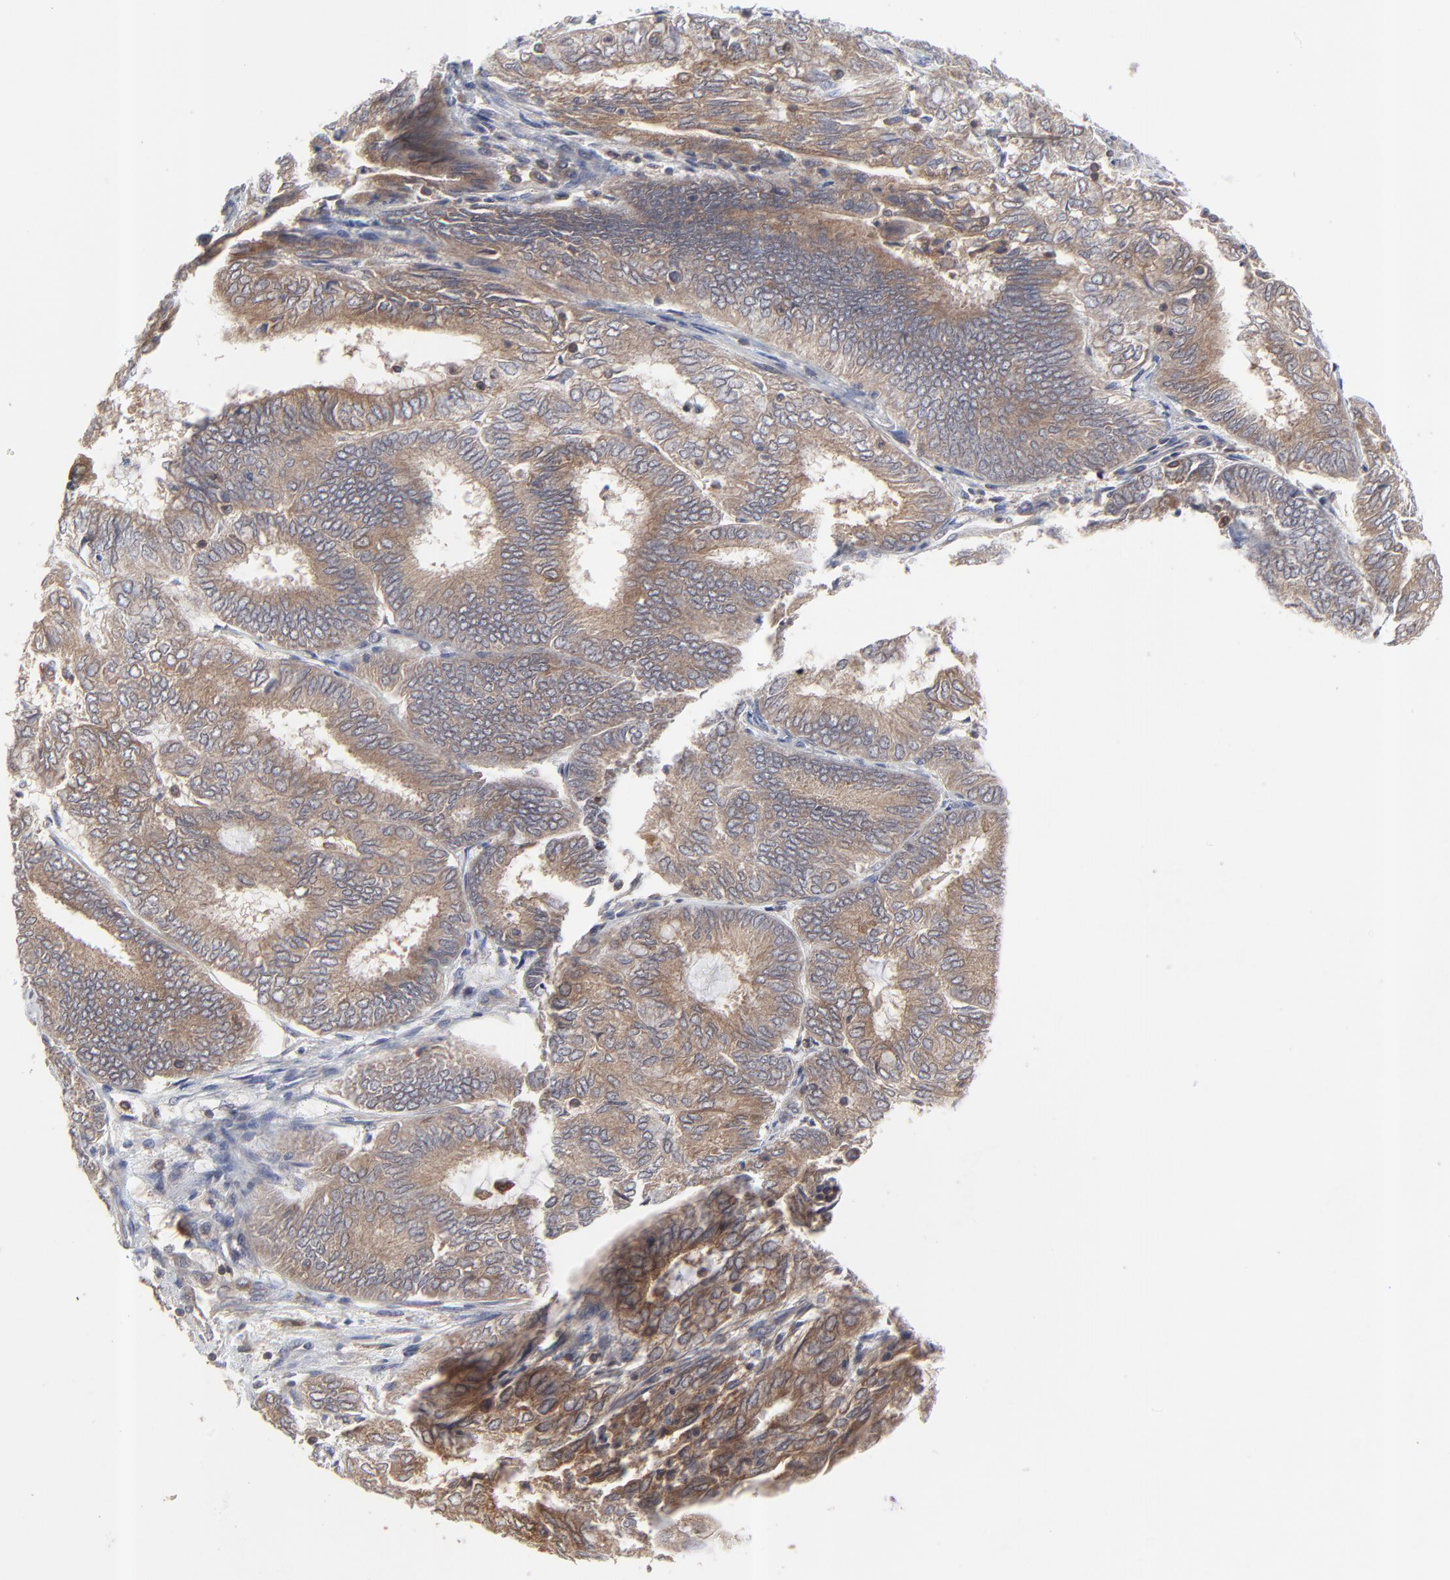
{"staining": {"intensity": "moderate", "quantity": ">75%", "location": "cytoplasmic/membranous"}, "tissue": "endometrial cancer", "cell_type": "Tumor cells", "image_type": "cancer", "snomed": [{"axis": "morphology", "description": "Adenocarcinoma, NOS"}, {"axis": "topography", "description": "Endometrium"}], "caption": "A brown stain shows moderate cytoplasmic/membranous staining of a protein in endometrial adenocarcinoma tumor cells.", "gene": "RAB9A", "patient": {"sex": "female", "age": 59}}